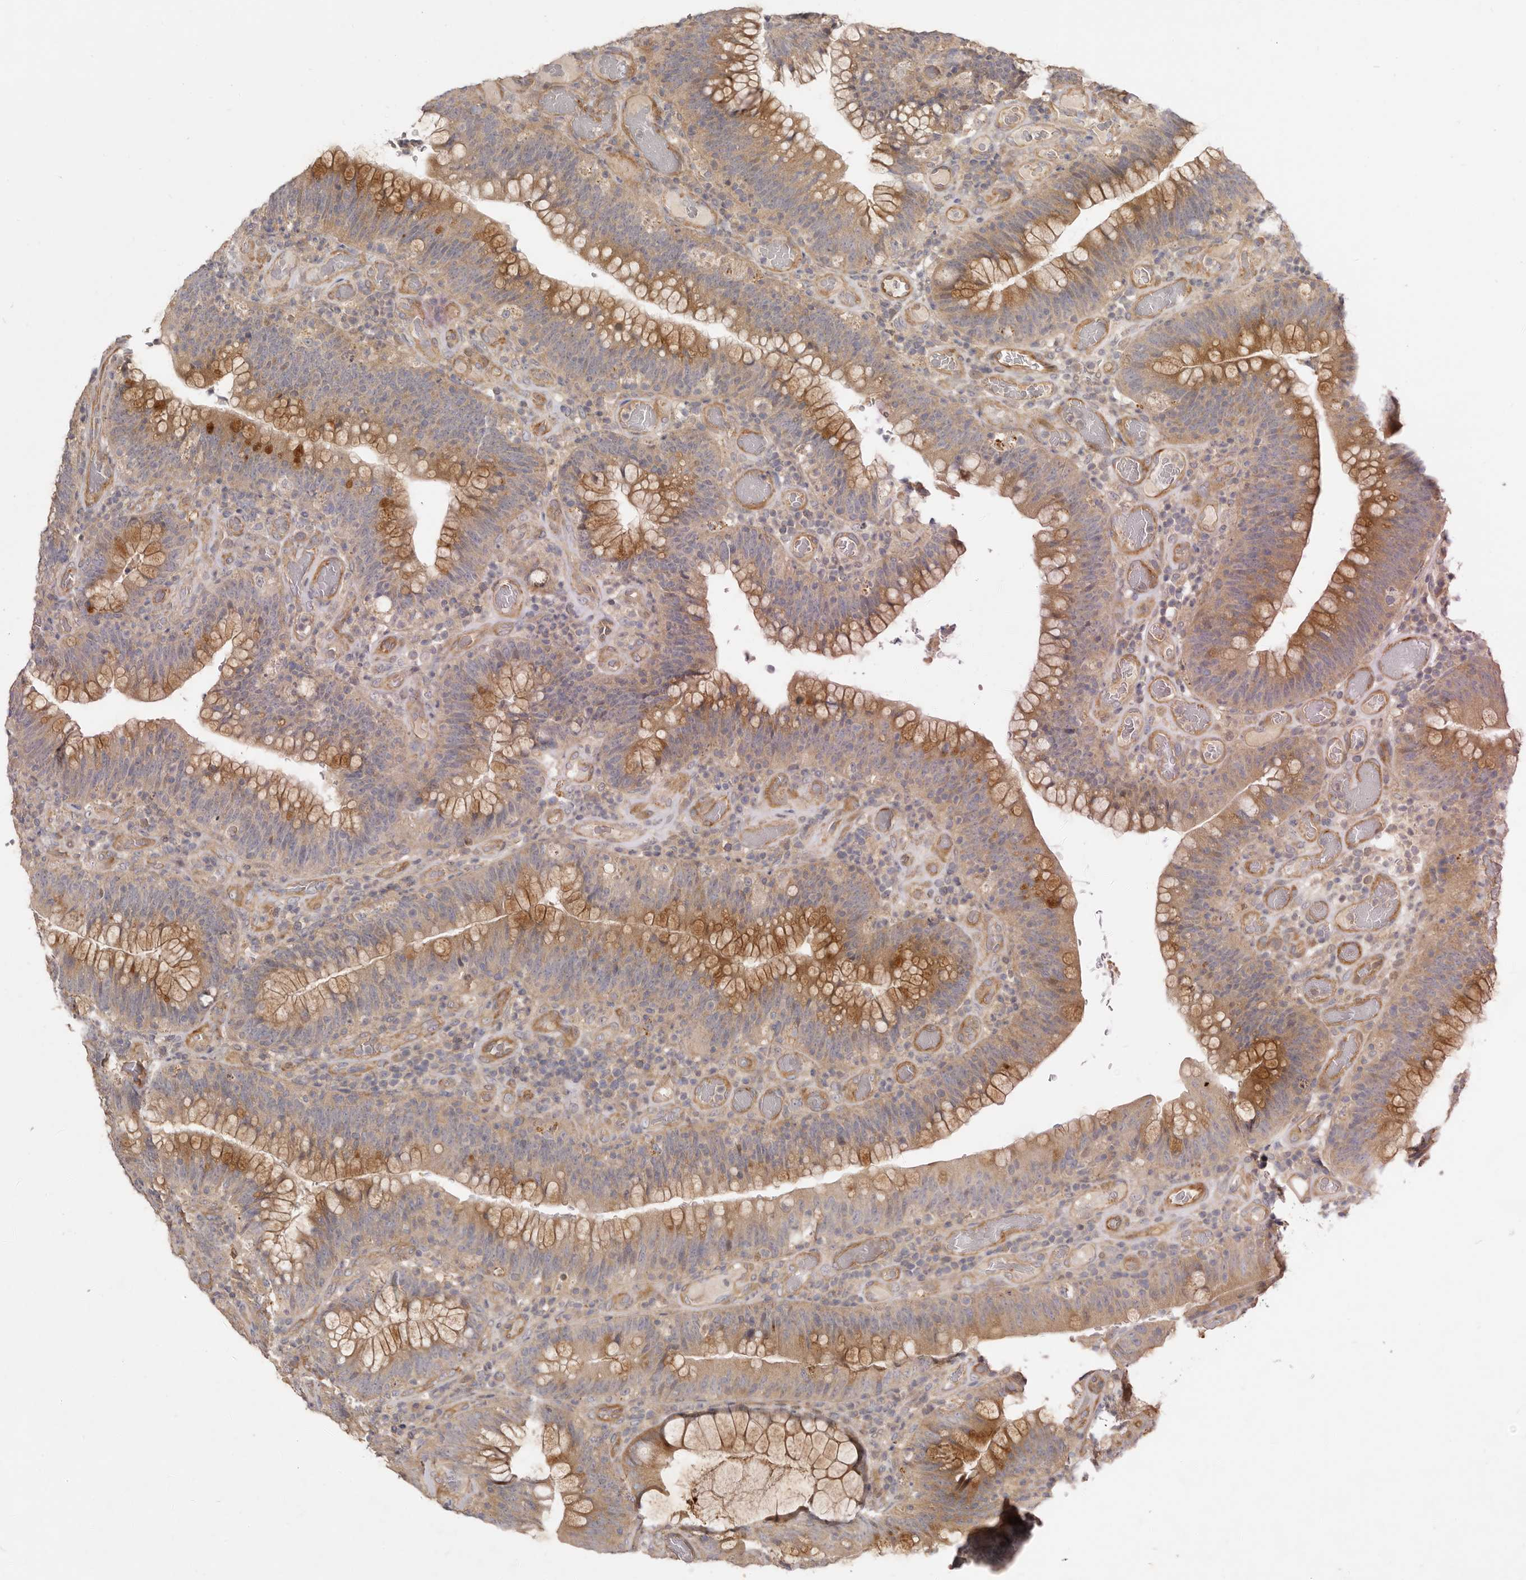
{"staining": {"intensity": "moderate", "quantity": ">75%", "location": "cytoplasmic/membranous"}, "tissue": "colorectal cancer", "cell_type": "Tumor cells", "image_type": "cancer", "snomed": [{"axis": "morphology", "description": "Normal tissue, NOS"}, {"axis": "topography", "description": "Colon"}], "caption": "High-magnification brightfield microscopy of colorectal cancer stained with DAB (brown) and counterstained with hematoxylin (blue). tumor cells exhibit moderate cytoplasmic/membranous positivity is seen in approximately>75% of cells.", "gene": "ADAMTS9", "patient": {"sex": "female", "age": 82}}